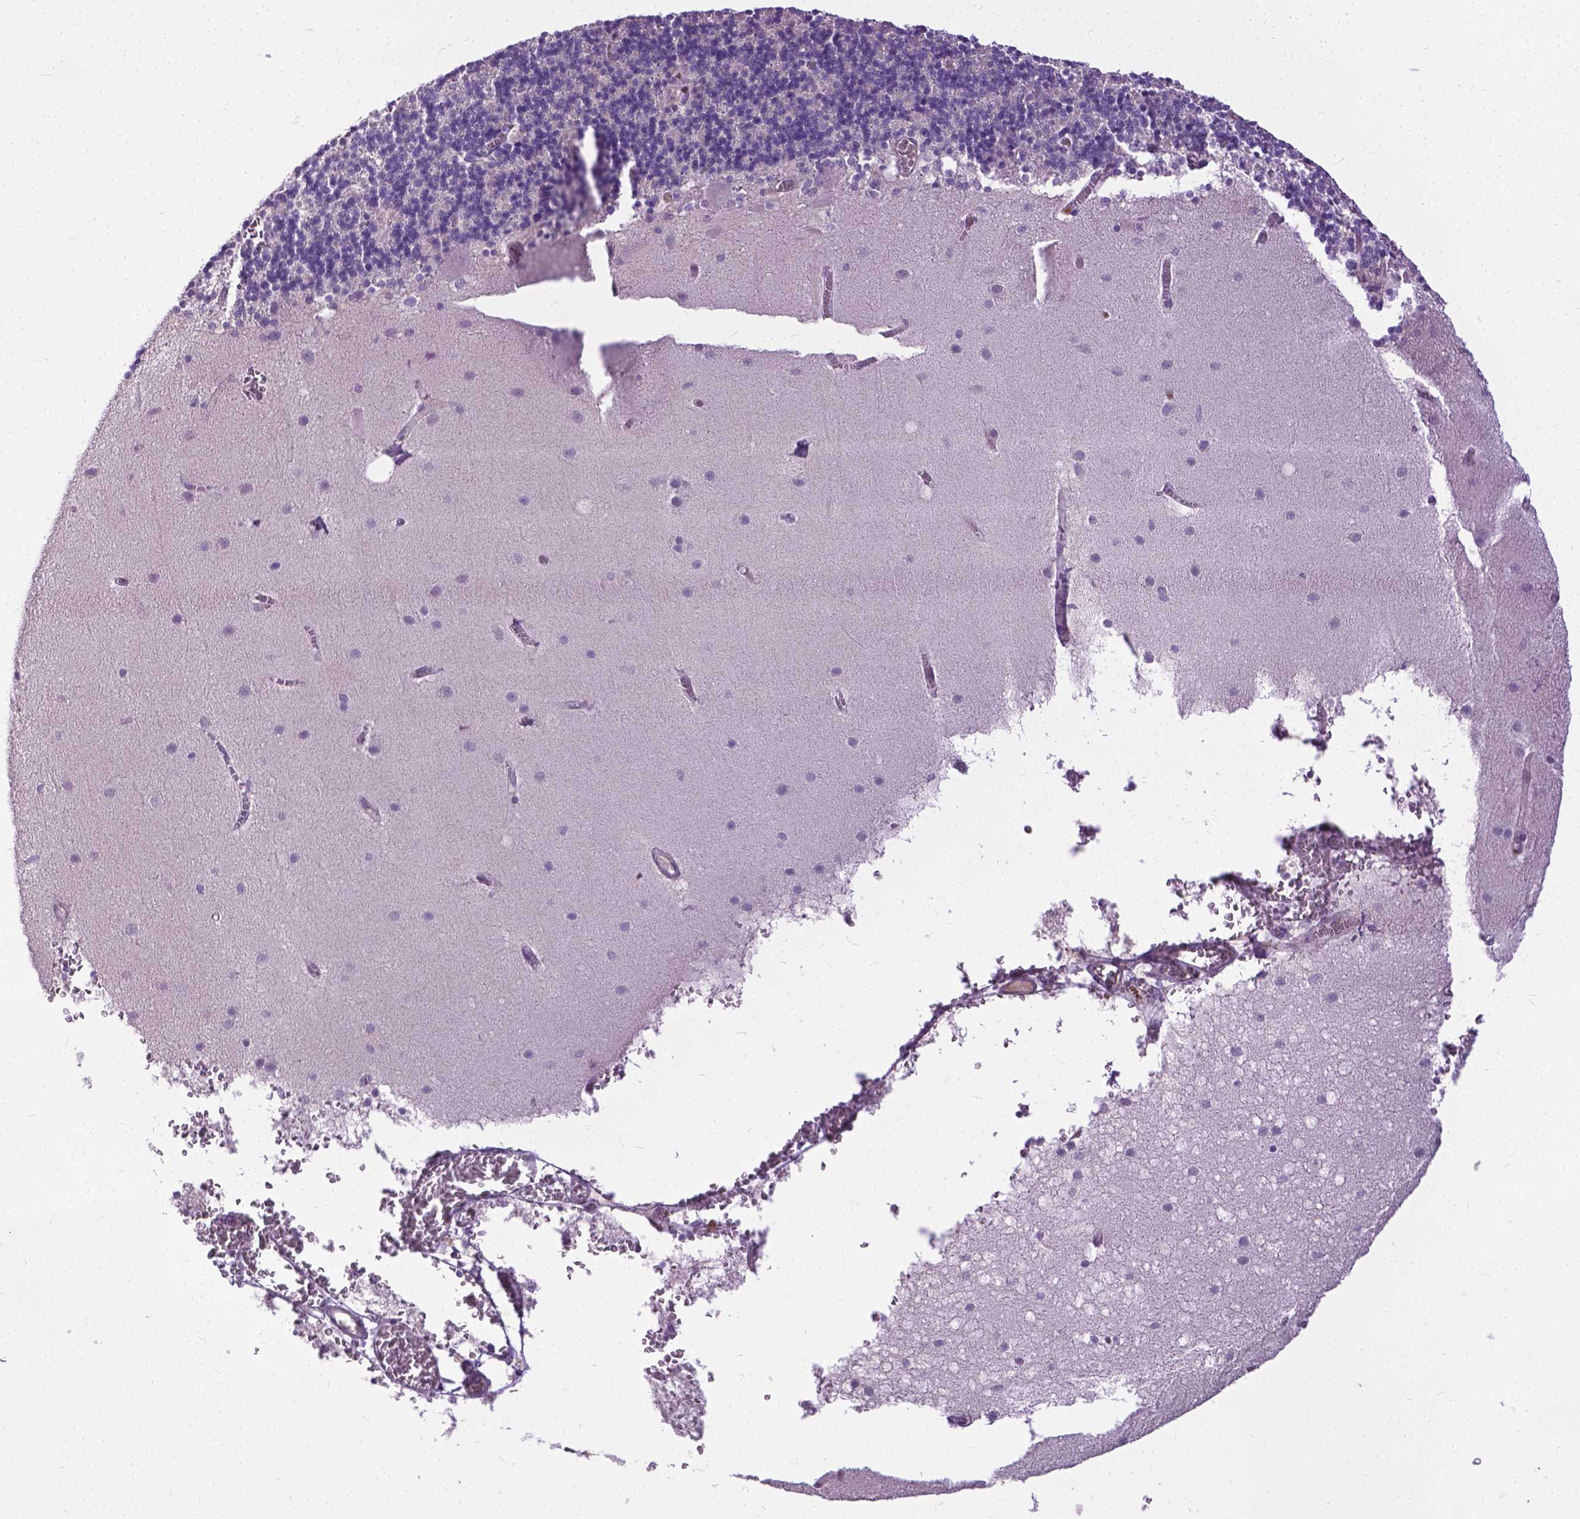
{"staining": {"intensity": "negative", "quantity": "none", "location": "none"}, "tissue": "cerebellum", "cell_type": "Cells in granular layer", "image_type": "normal", "snomed": [{"axis": "morphology", "description": "Normal tissue, NOS"}, {"axis": "topography", "description": "Cerebellum"}], "caption": "Immunohistochemistry (IHC) histopathology image of normal human cerebellum stained for a protein (brown), which shows no positivity in cells in granular layer.", "gene": "JAK3", "patient": {"sex": "male", "age": 70}}